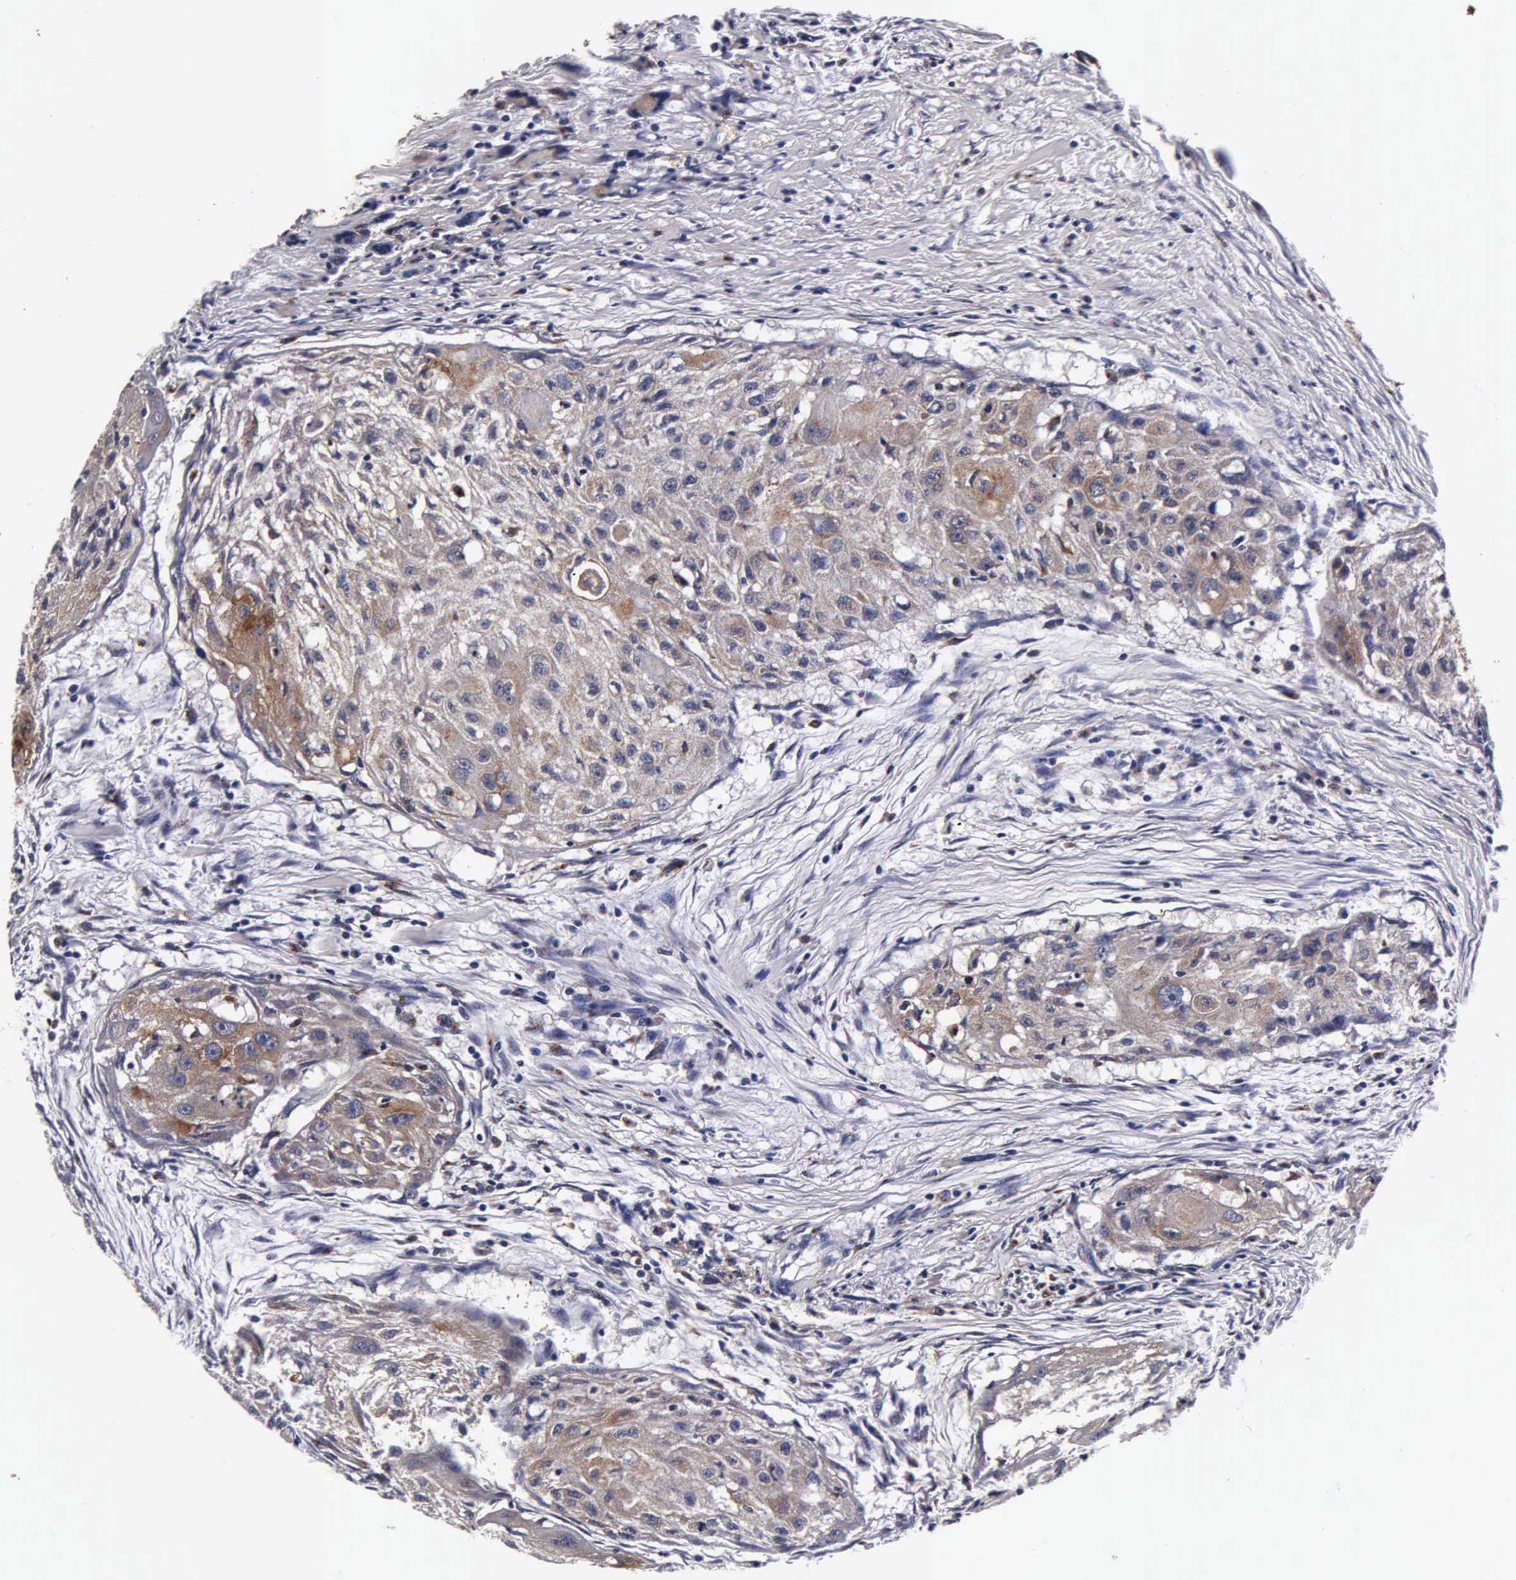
{"staining": {"intensity": "weak", "quantity": ">75%", "location": "cytoplasmic/membranous"}, "tissue": "head and neck cancer", "cell_type": "Tumor cells", "image_type": "cancer", "snomed": [{"axis": "morphology", "description": "Squamous cell carcinoma, NOS"}, {"axis": "topography", "description": "Head-Neck"}], "caption": "Protein expression analysis of human head and neck squamous cell carcinoma reveals weak cytoplasmic/membranous positivity in about >75% of tumor cells.", "gene": "CST3", "patient": {"sex": "male", "age": 64}}